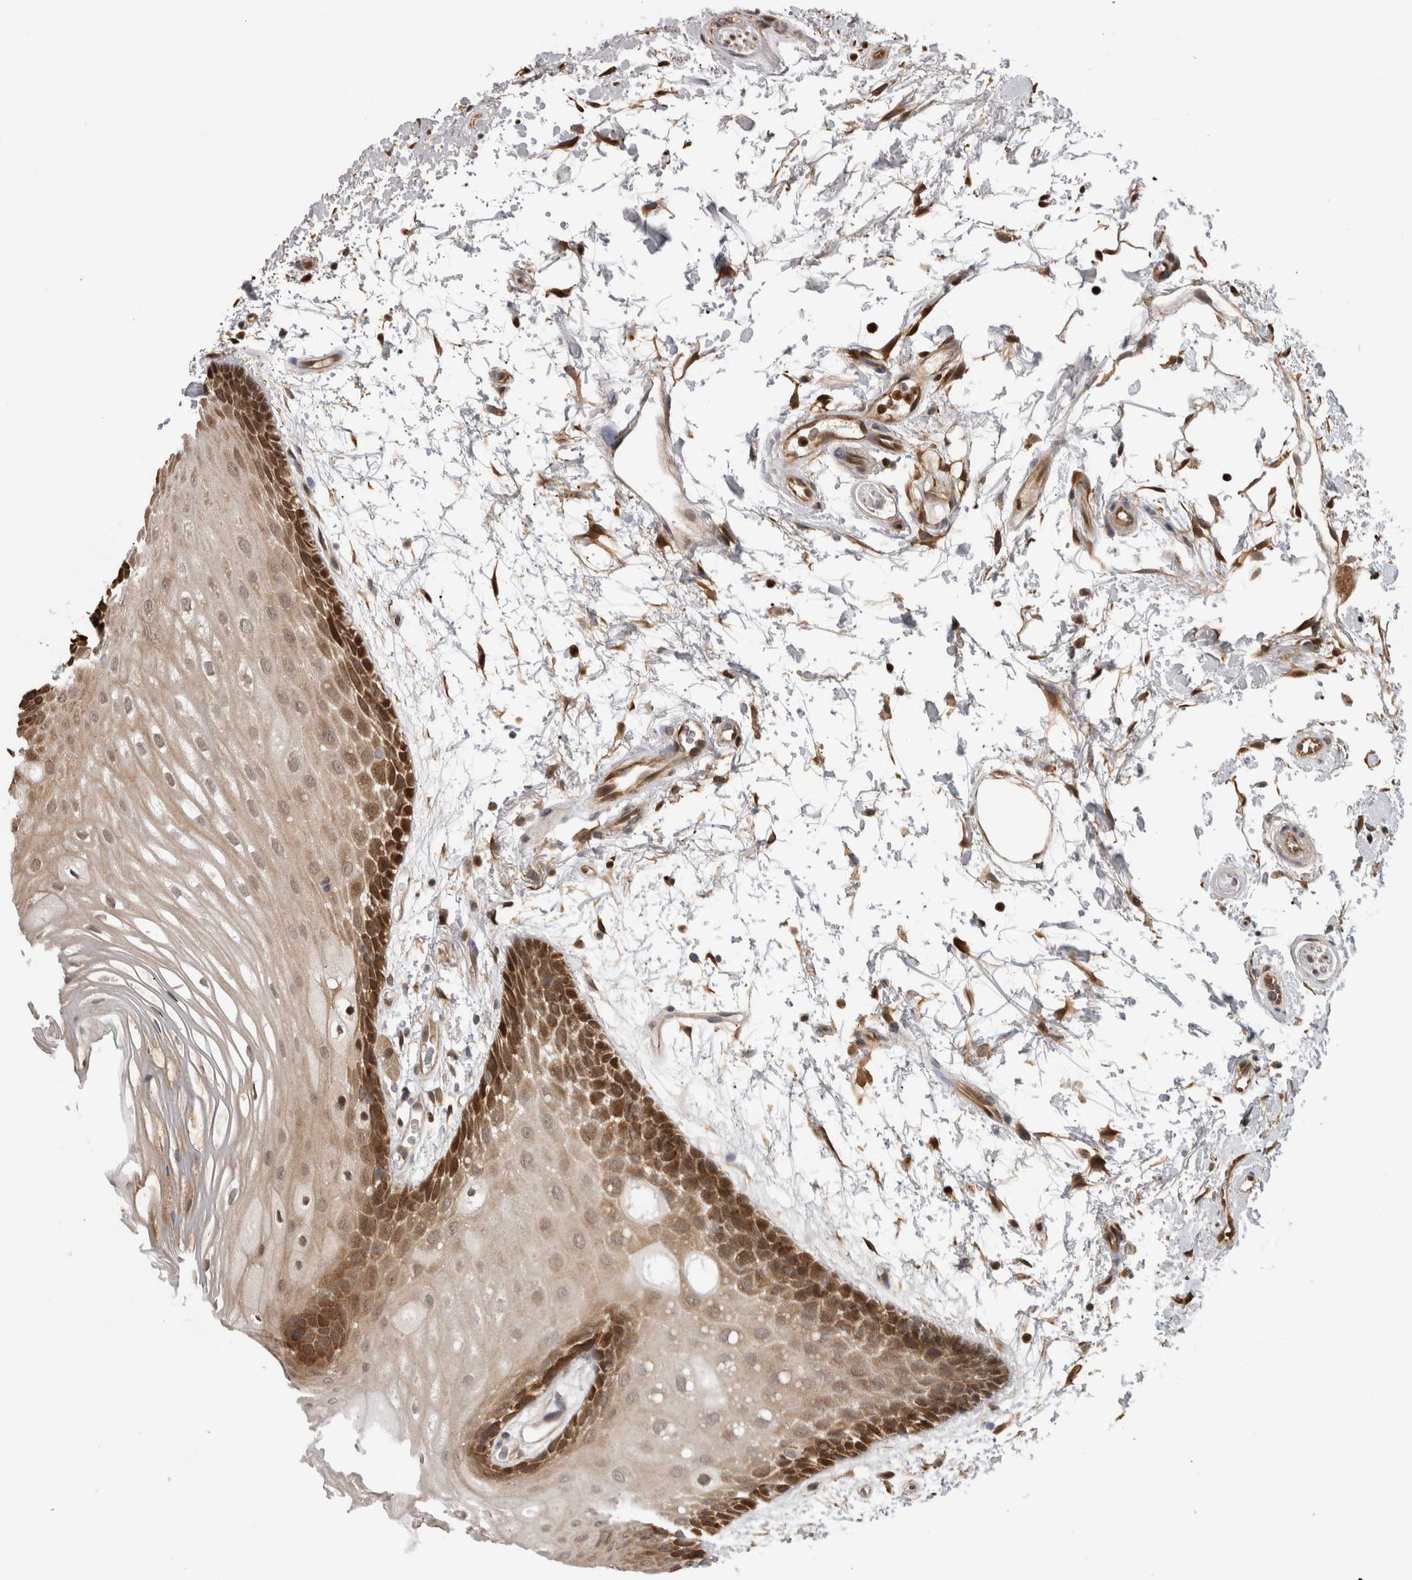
{"staining": {"intensity": "moderate", "quantity": ">75%", "location": "cytoplasmic/membranous,nuclear"}, "tissue": "oral mucosa", "cell_type": "Squamous epithelial cells", "image_type": "normal", "snomed": [{"axis": "morphology", "description": "Normal tissue, NOS"}, {"axis": "topography", "description": "Skeletal muscle"}, {"axis": "topography", "description": "Oral tissue"}, {"axis": "topography", "description": "Peripheral nerve tissue"}], "caption": "Immunohistochemistry (IHC) (DAB) staining of unremarkable human oral mucosa exhibits moderate cytoplasmic/membranous,nuclear protein staining in approximately >75% of squamous epithelial cells.", "gene": "USH1G", "patient": {"sex": "female", "age": 84}}